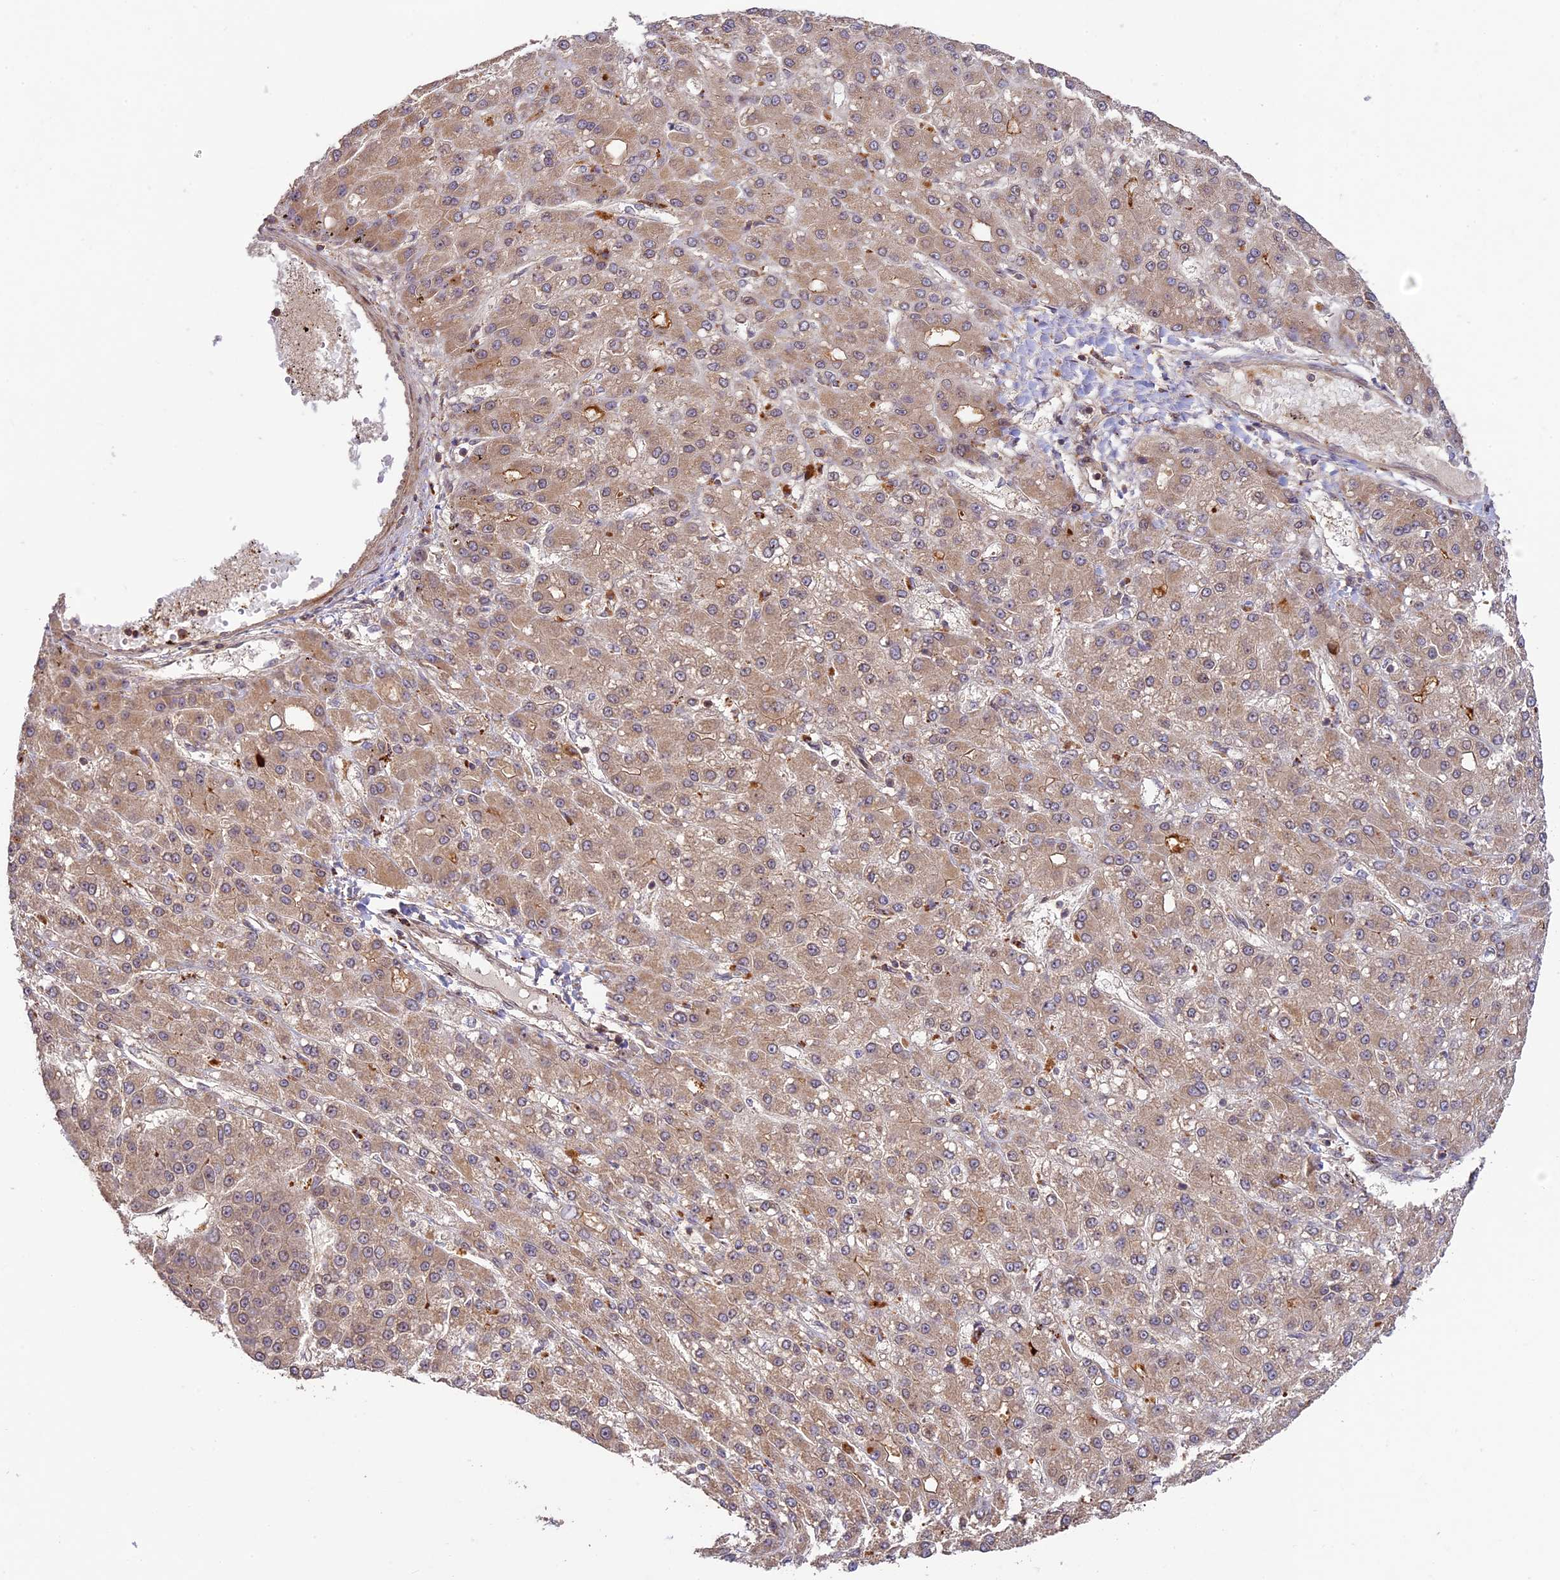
{"staining": {"intensity": "weak", "quantity": ">75%", "location": "cytoplasmic/membranous"}, "tissue": "liver cancer", "cell_type": "Tumor cells", "image_type": "cancer", "snomed": [{"axis": "morphology", "description": "Carcinoma, Hepatocellular, NOS"}, {"axis": "topography", "description": "Liver"}], "caption": "Hepatocellular carcinoma (liver) stained with a protein marker demonstrates weak staining in tumor cells.", "gene": "DGKH", "patient": {"sex": "male", "age": 67}}